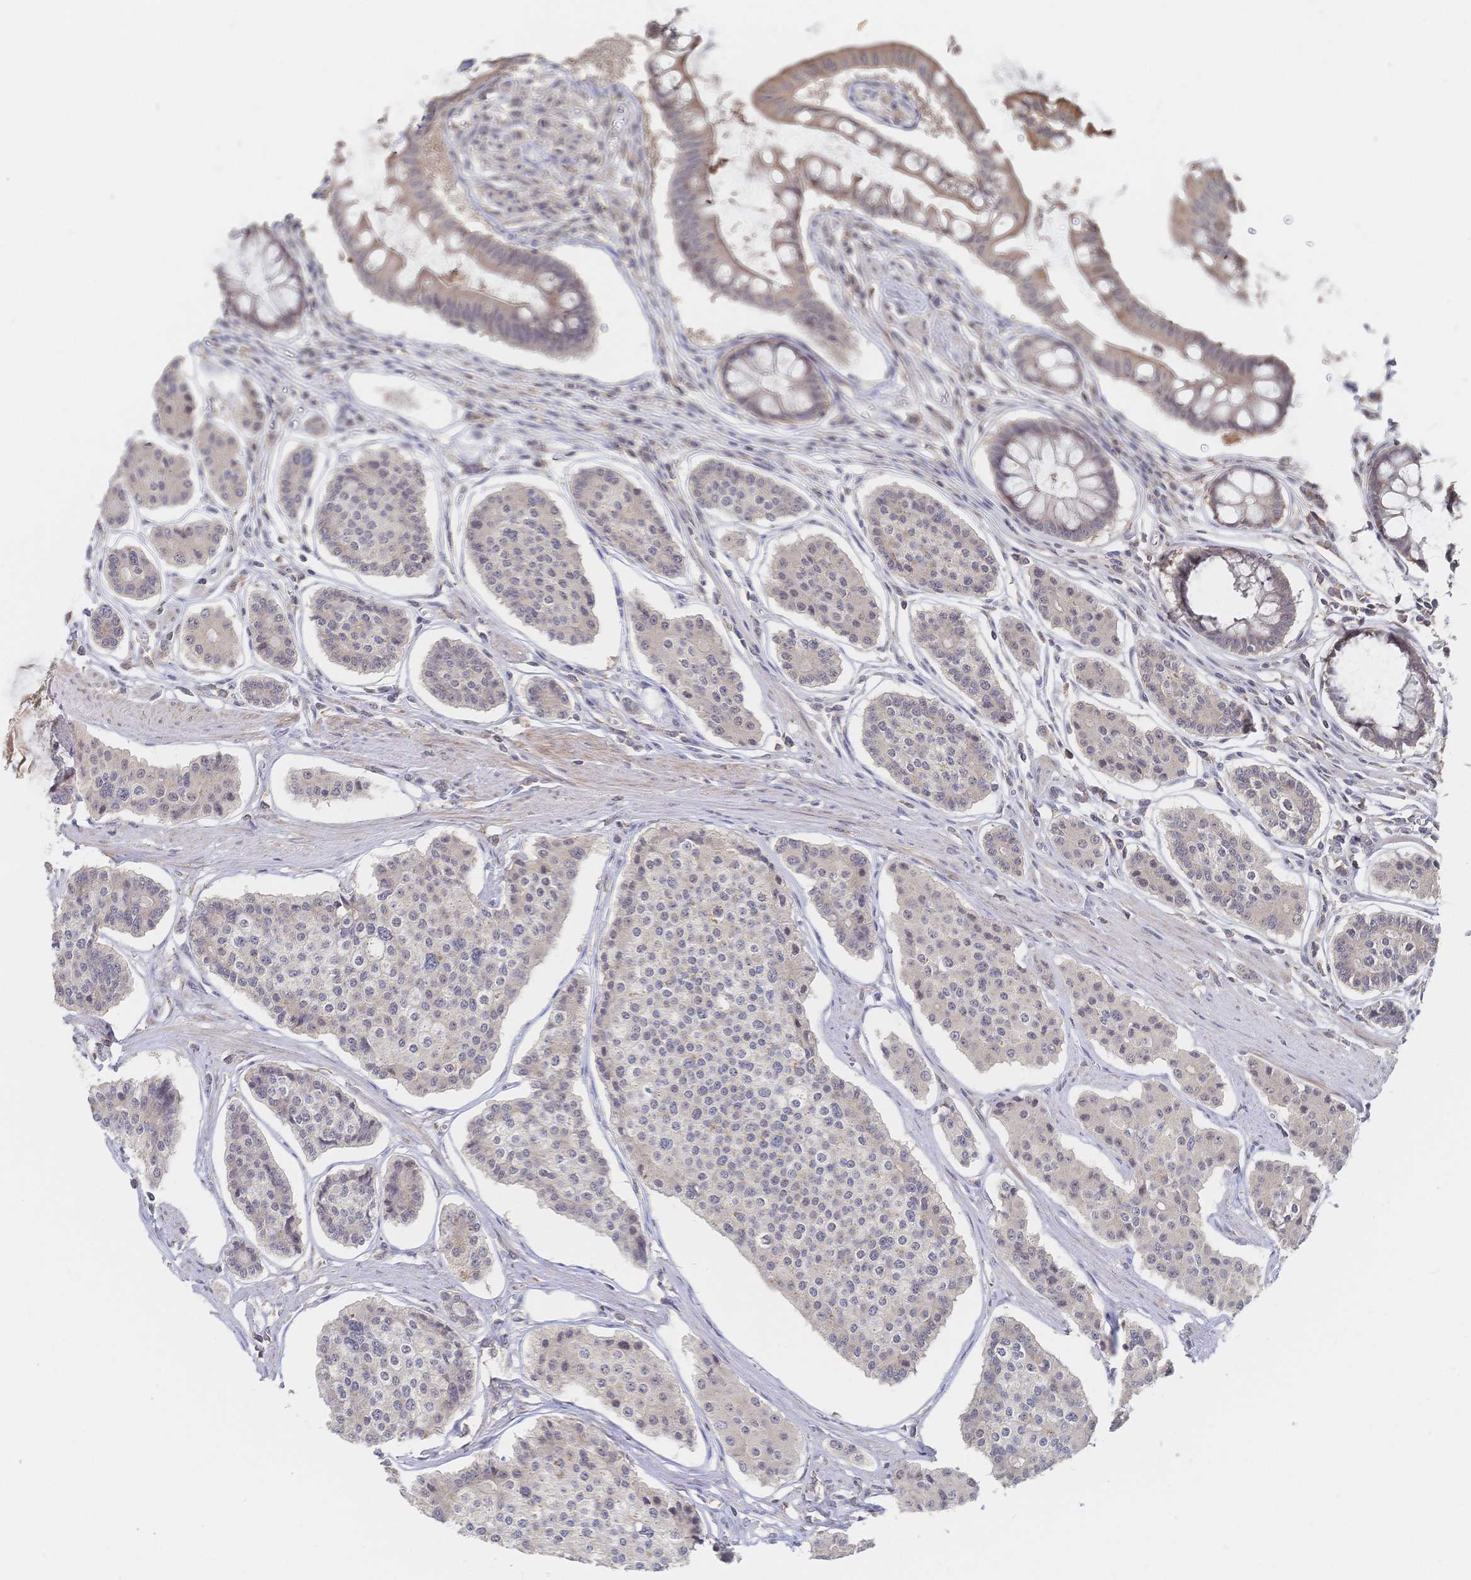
{"staining": {"intensity": "negative", "quantity": "none", "location": "none"}, "tissue": "carcinoid", "cell_type": "Tumor cells", "image_type": "cancer", "snomed": [{"axis": "morphology", "description": "Carcinoid, malignant, NOS"}, {"axis": "topography", "description": "Small intestine"}], "caption": "This is an IHC photomicrograph of carcinoid. There is no expression in tumor cells.", "gene": "LRP5", "patient": {"sex": "female", "age": 65}}